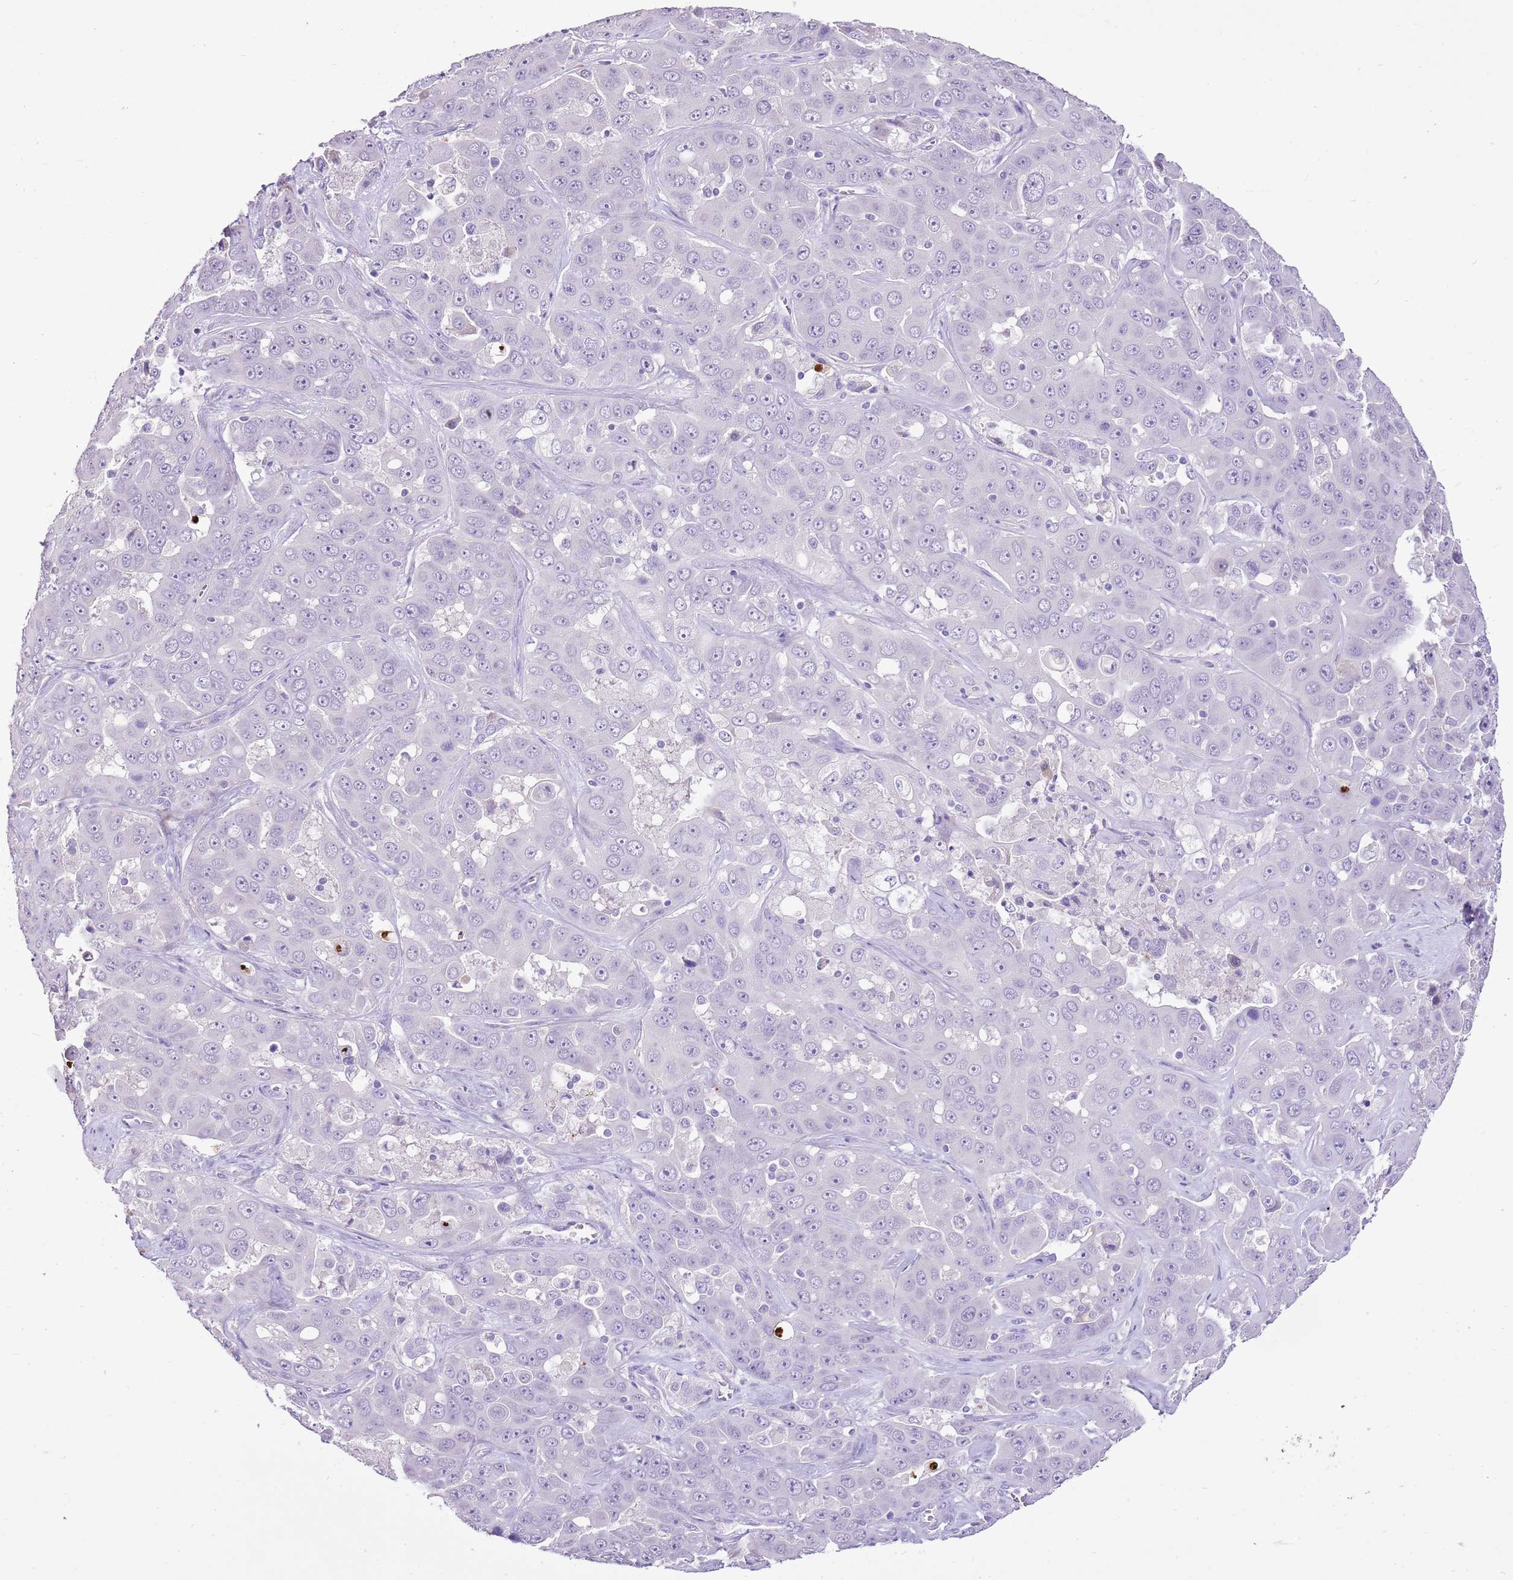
{"staining": {"intensity": "negative", "quantity": "none", "location": "none"}, "tissue": "liver cancer", "cell_type": "Tumor cells", "image_type": "cancer", "snomed": [{"axis": "morphology", "description": "Cholangiocarcinoma"}, {"axis": "topography", "description": "Liver"}], "caption": "Liver cancer (cholangiocarcinoma) stained for a protein using IHC displays no staining tumor cells.", "gene": "XPO7", "patient": {"sex": "female", "age": 52}}